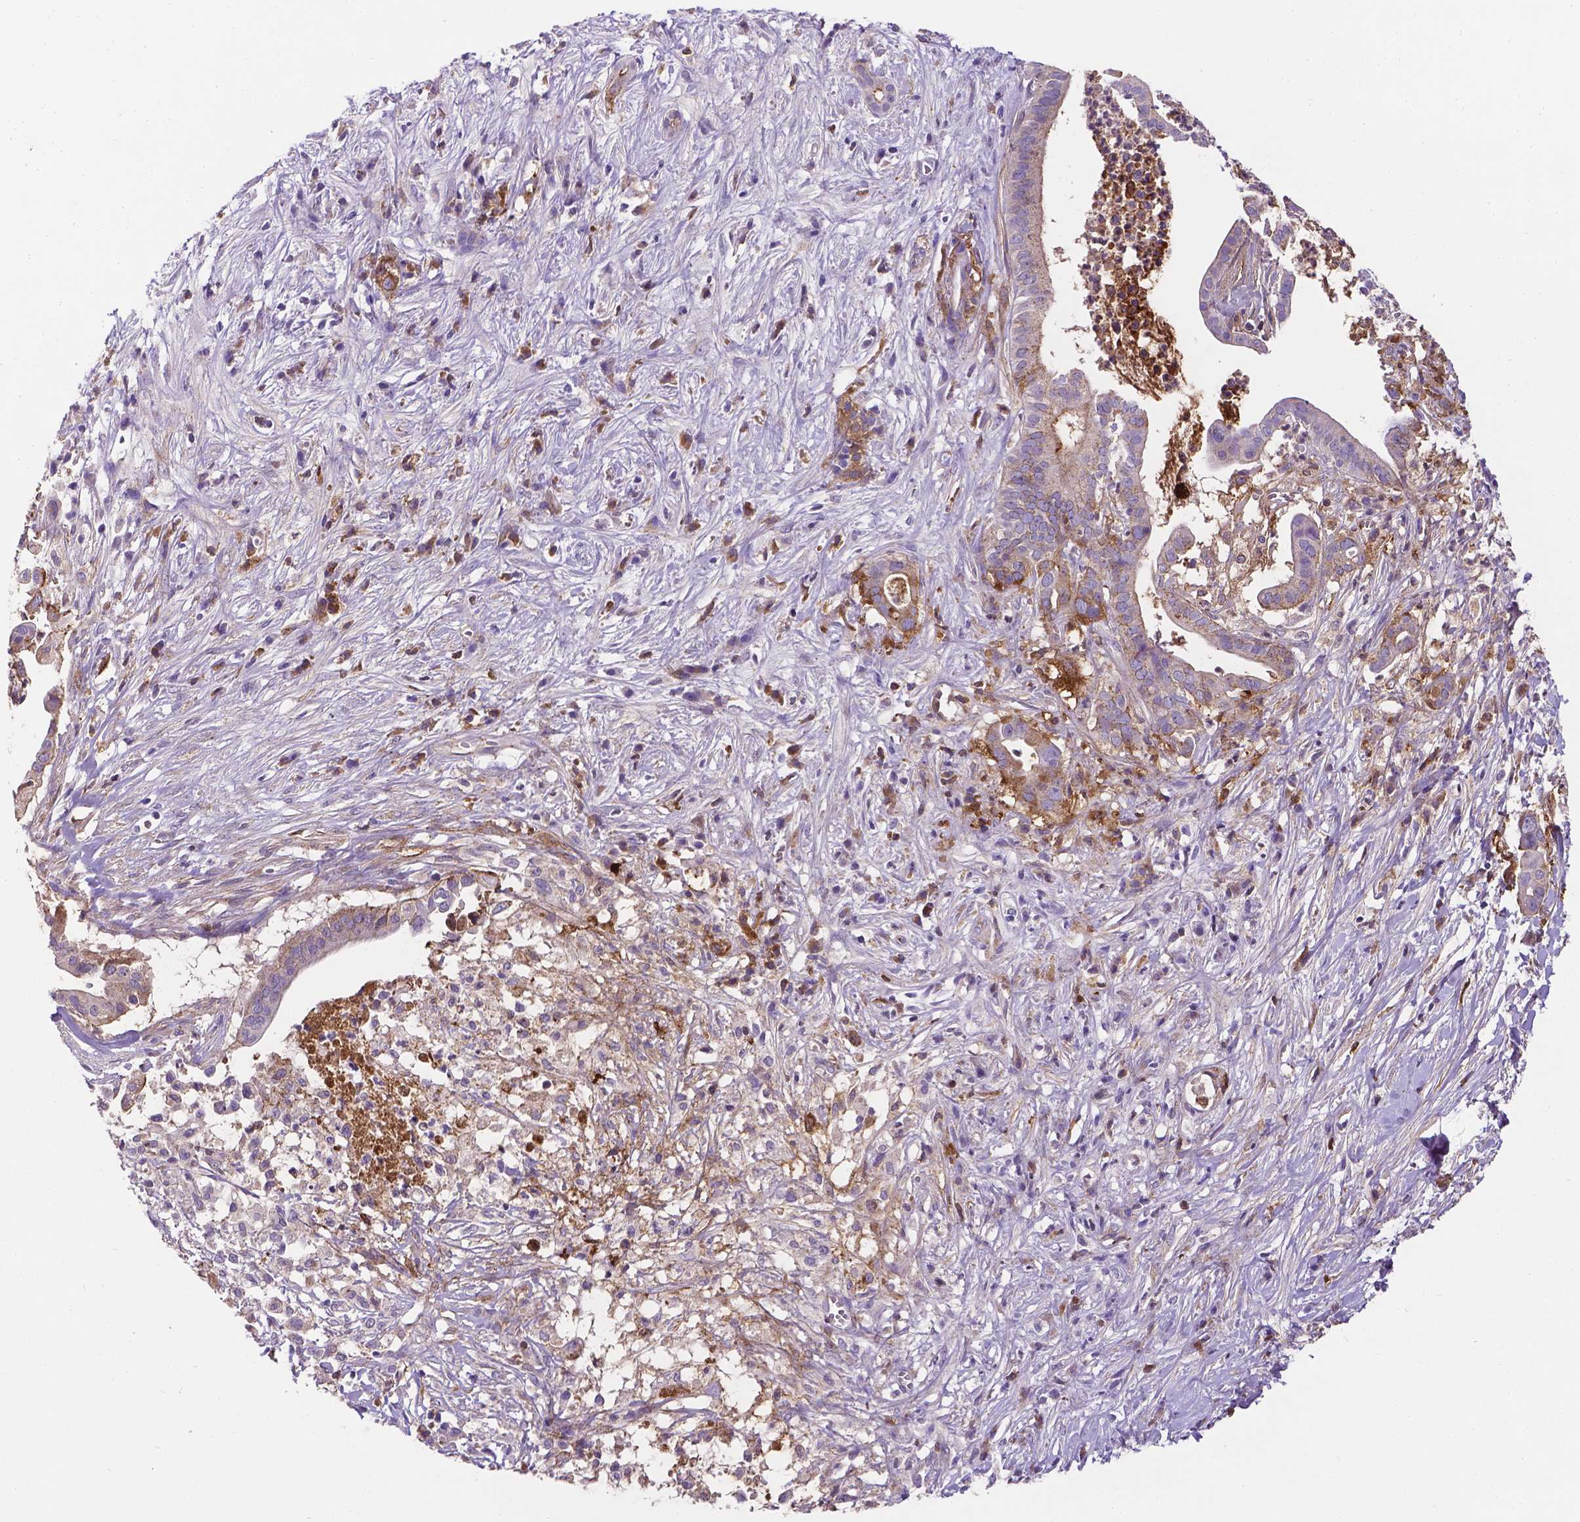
{"staining": {"intensity": "weak", "quantity": "<25%", "location": "cytoplasmic/membranous"}, "tissue": "pancreatic cancer", "cell_type": "Tumor cells", "image_type": "cancer", "snomed": [{"axis": "morphology", "description": "Adenocarcinoma, NOS"}, {"axis": "topography", "description": "Pancreas"}], "caption": "Tumor cells are negative for protein expression in human pancreatic adenocarcinoma.", "gene": "APOE", "patient": {"sex": "male", "age": 61}}